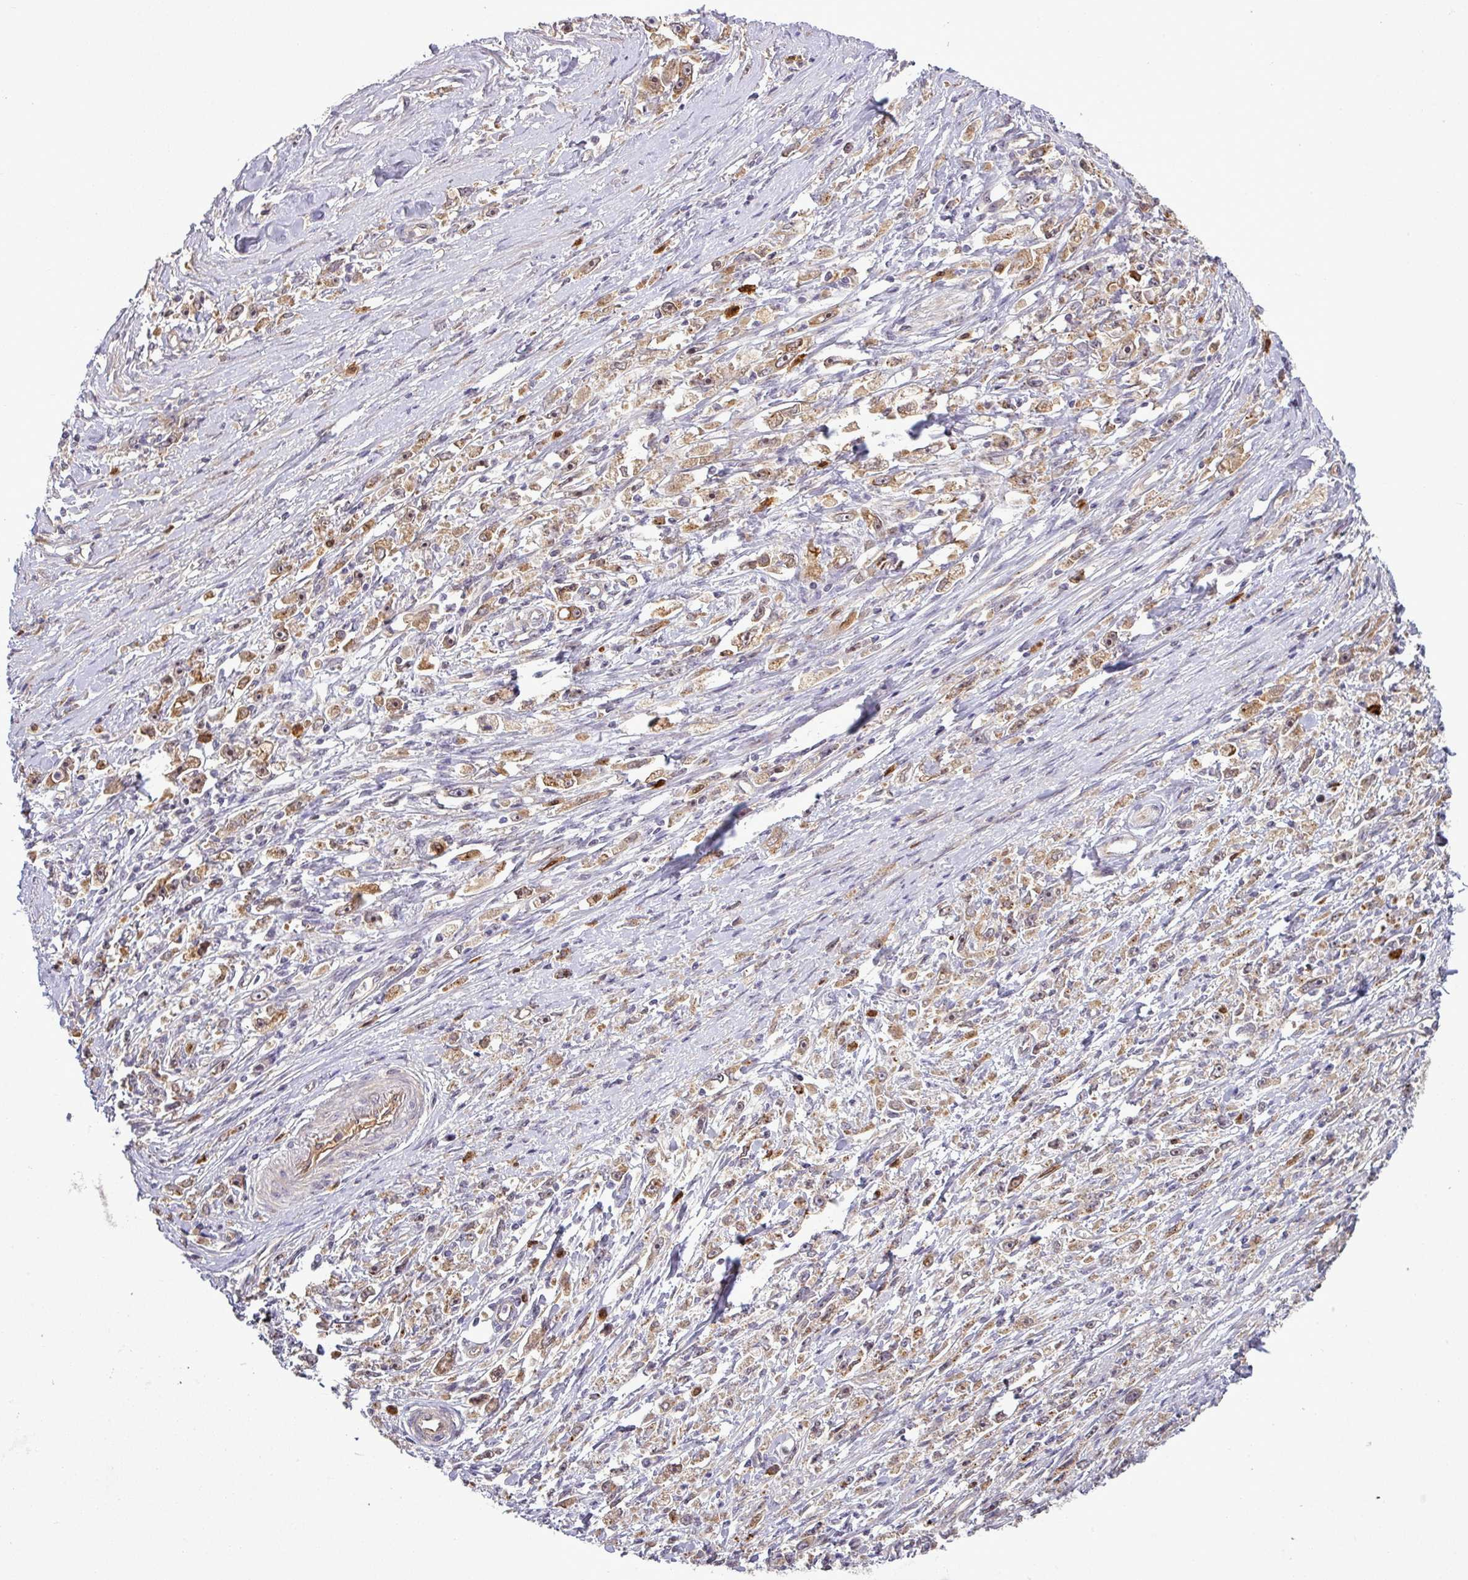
{"staining": {"intensity": "moderate", "quantity": ">75%", "location": "cytoplasmic/membranous,nuclear"}, "tissue": "stomach cancer", "cell_type": "Tumor cells", "image_type": "cancer", "snomed": [{"axis": "morphology", "description": "Adenocarcinoma, NOS"}, {"axis": "topography", "description": "Stomach"}], "caption": "Brown immunohistochemical staining in stomach adenocarcinoma displays moderate cytoplasmic/membranous and nuclear staining in approximately >75% of tumor cells.", "gene": "PCDH1", "patient": {"sex": "female", "age": 59}}